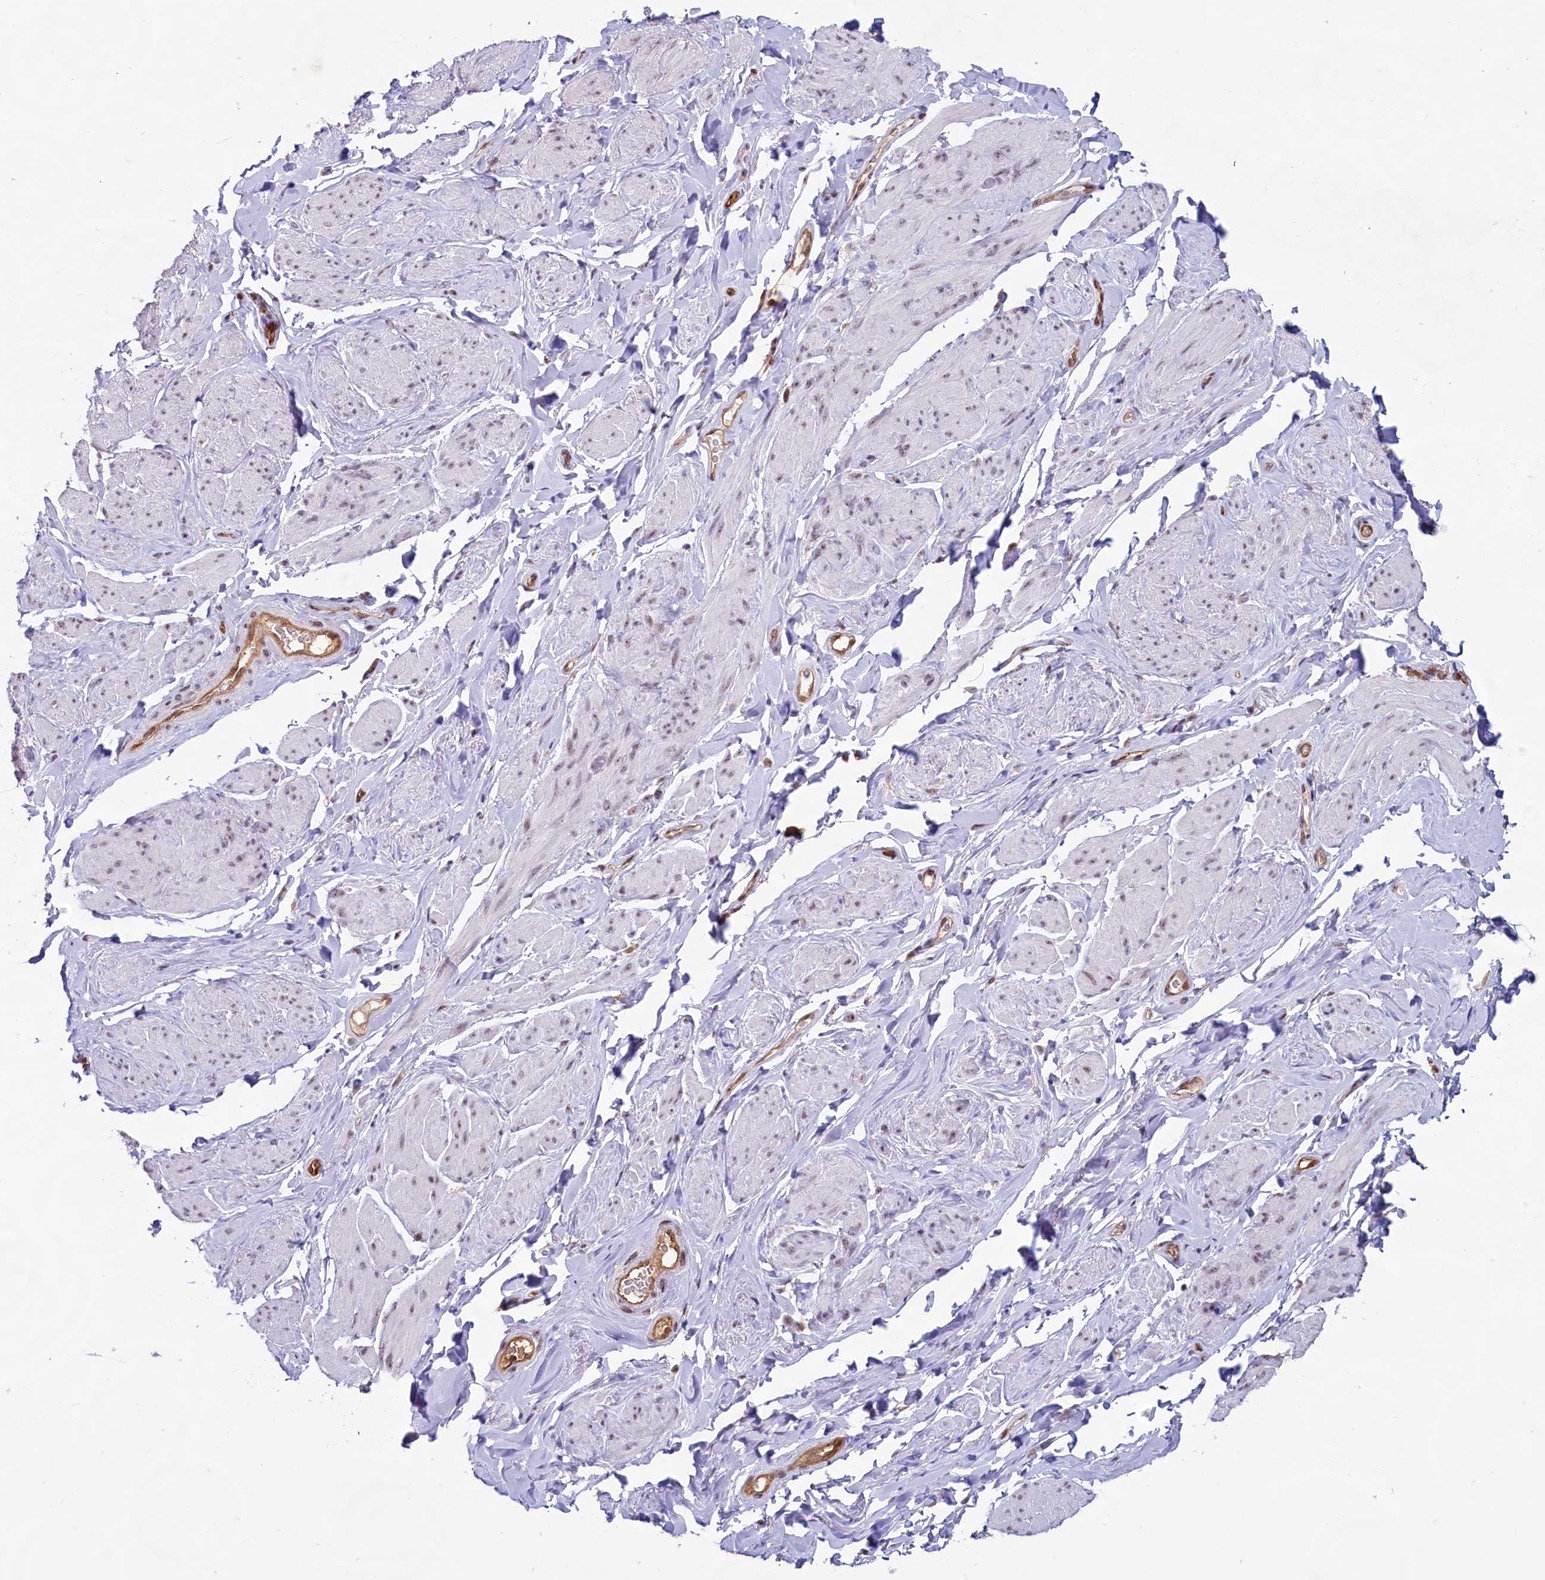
{"staining": {"intensity": "moderate", "quantity": "25%-75%", "location": "nuclear"}, "tissue": "smooth muscle", "cell_type": "Smooth muscle cells", "image_type": "normal", "snomed": [{"axis": "morphology", "description": "Normal tissue, NOS"}, {"axis": "topography", "description": "Smooth muscle"}, {"axis": "topography", "description": "Peripheral nerve tissue"}], "caption": "Immunohistochemistry of normal smooth muscle shows medium levels of moderate nuclear staining in about 25%-75% of smooth muscle cells.", "gene": "C1D", "patient": {"sex": "male", "age": 69}}